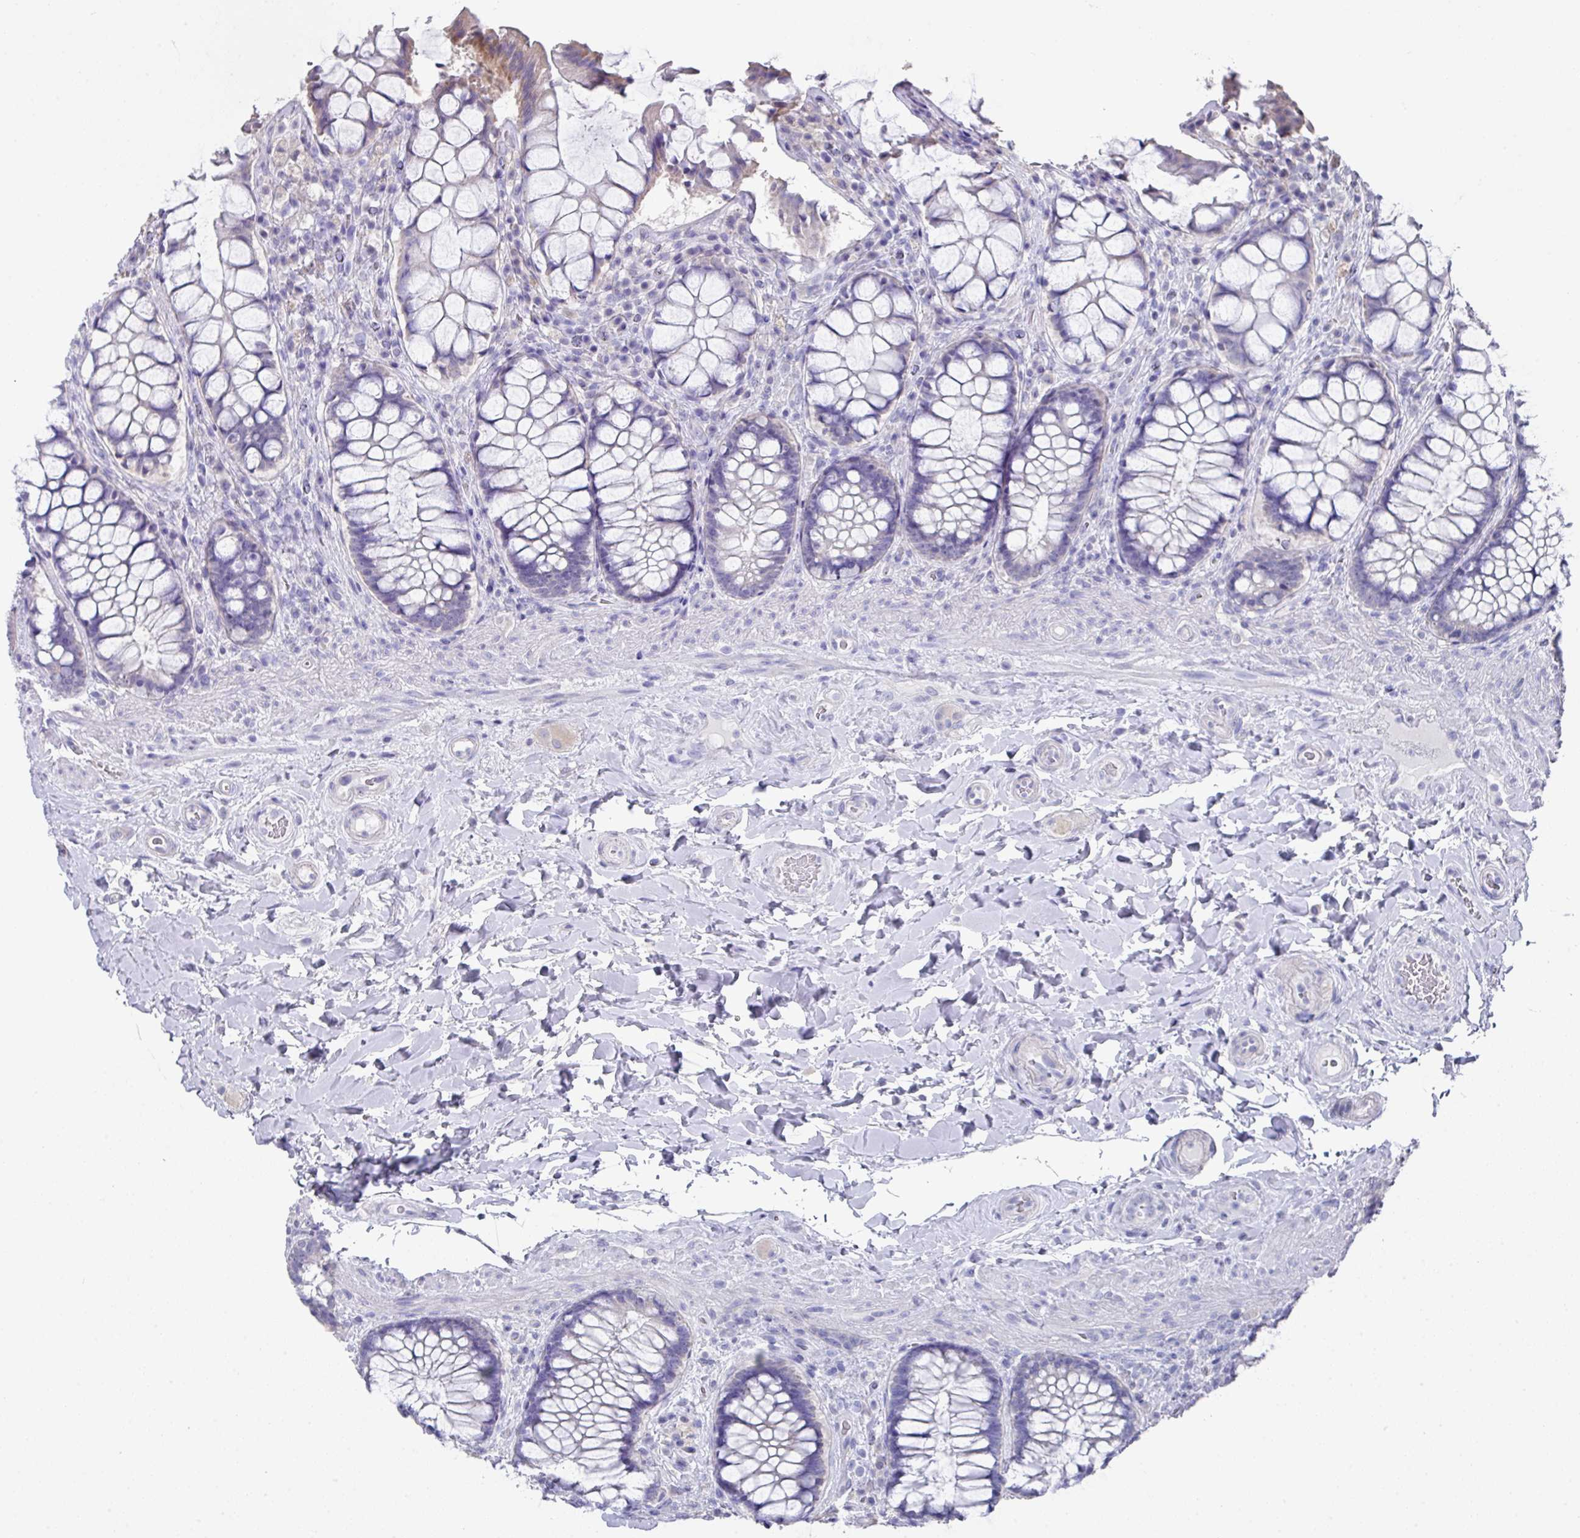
{"staining": {"intensity": "moderate", "quantity": "<25%", "location": "cytoplasmic/membranous"}, "tissue": "rectum", "cell_type": "Glandular cells", "image_type": "normal", "snomed": [{"axis": "morphology", "description": "Normal tissue, NOS"}, {"axis": "topography", "description": "Rectum"}], "caption": "Immunohistochemistry (IHC) of benign human rectum reveals low levels of moderate cytoplasmic/membranous expression in approximately <25% of glandular cells.", "gene": "DAZ1", "patient": {"sex": "female", "age": 58}}